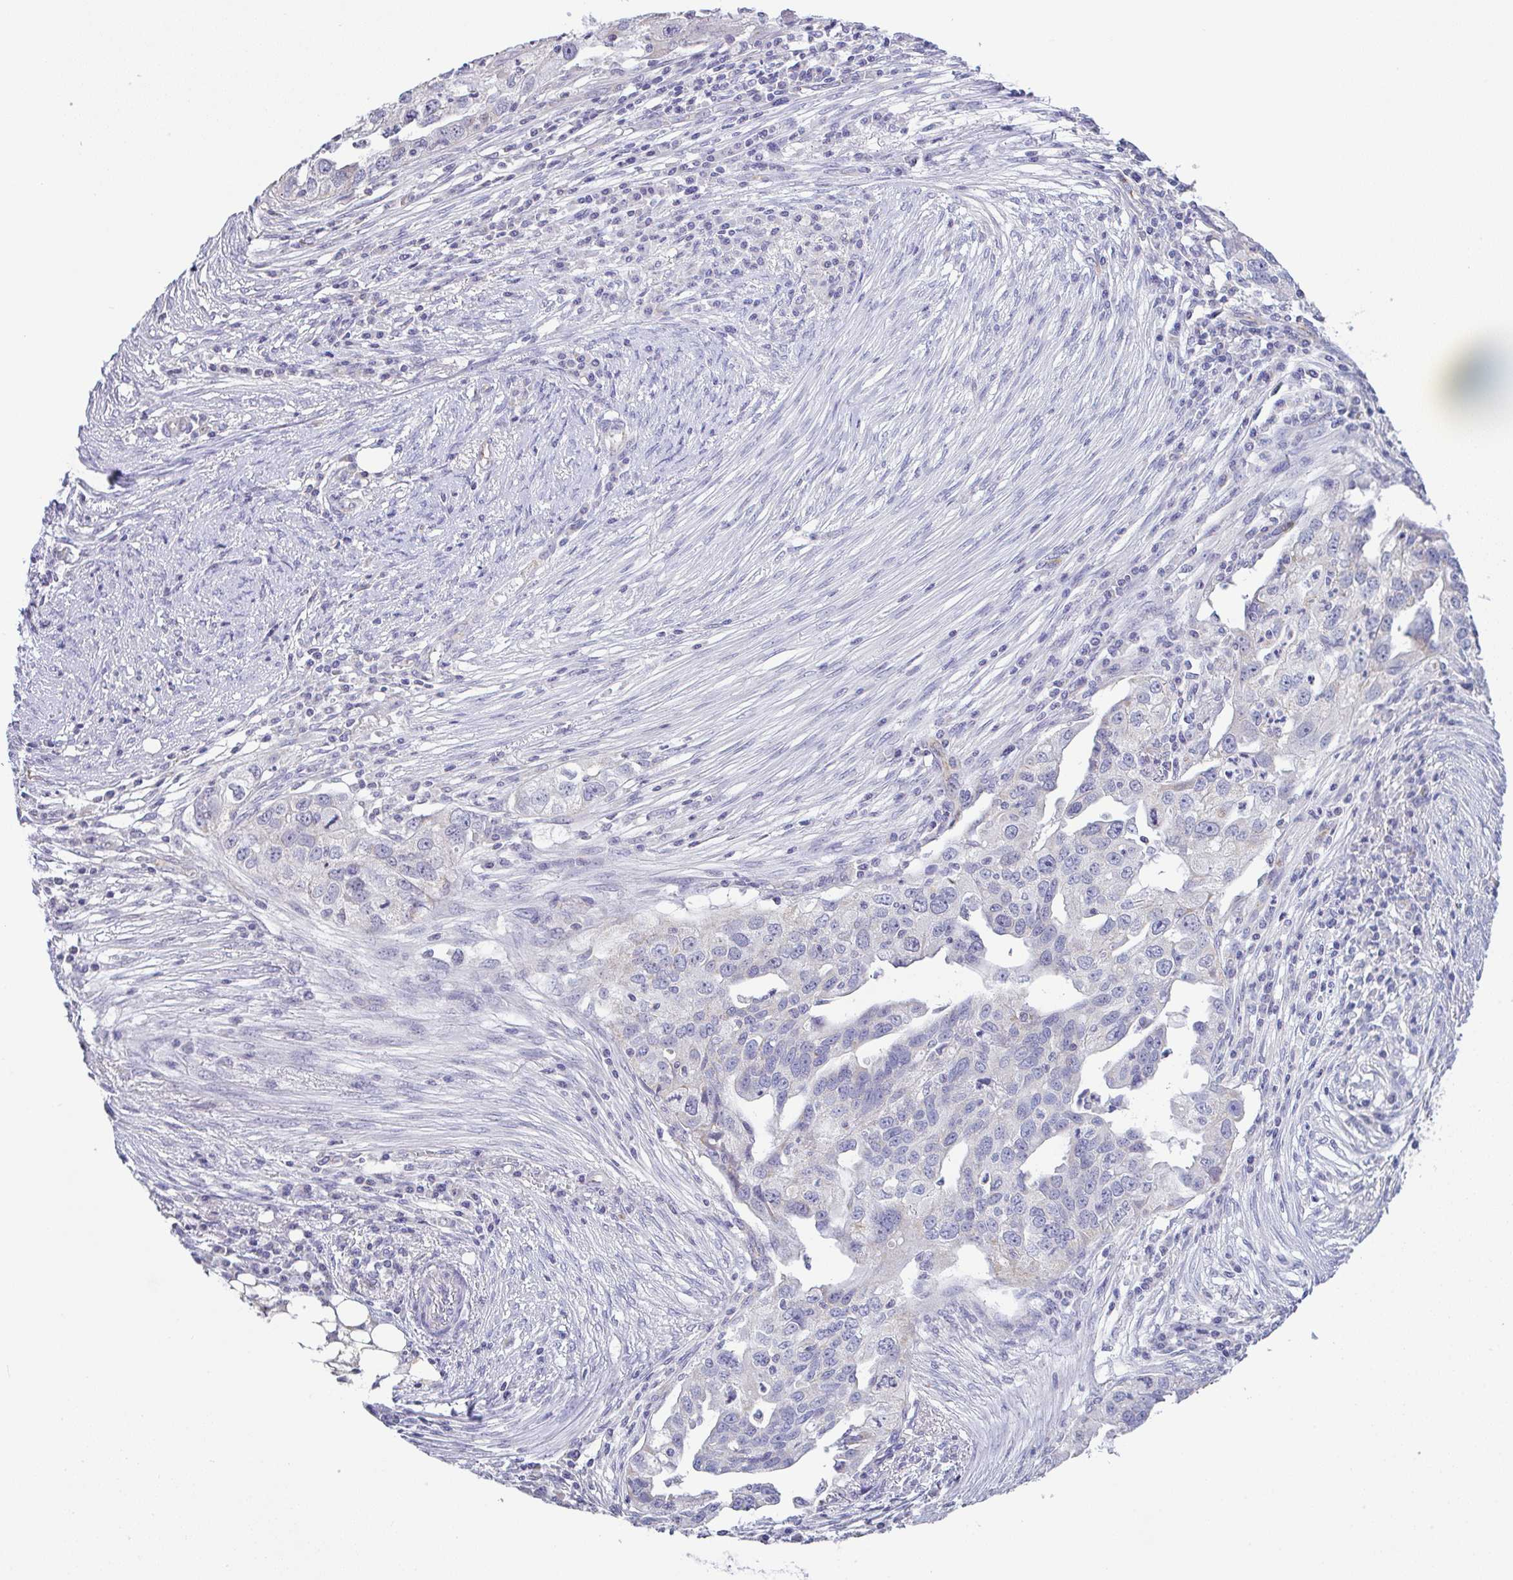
{"staining": {"intensity": "negative", "quantity": "none", "location": "none"}, "tissue": "ovarian cancer", "cell_type": "Tumor cells", "image_type": "cancer", "snomed": [{"axis": "morphology", "description": "Carcinoma, endometroid"}, {"axis": "morphology", "description": "Cystadenocarcinoma, serous, NOS"}, {"axis": "topography", "description": "Ovary"}], "caption": "Immunohistochemical staining of human ovarian cancer reveals no significant expression in tumor cells. (Stains: DAB (3,3'-diaminobenzidine) immunohistochemistry (IHC) with hematoxylin counter stain, Microscopy: brightfield microscopy at high magnification).", "gene": "PLCD4", "patient": {"sex": "female", "age": 45}}